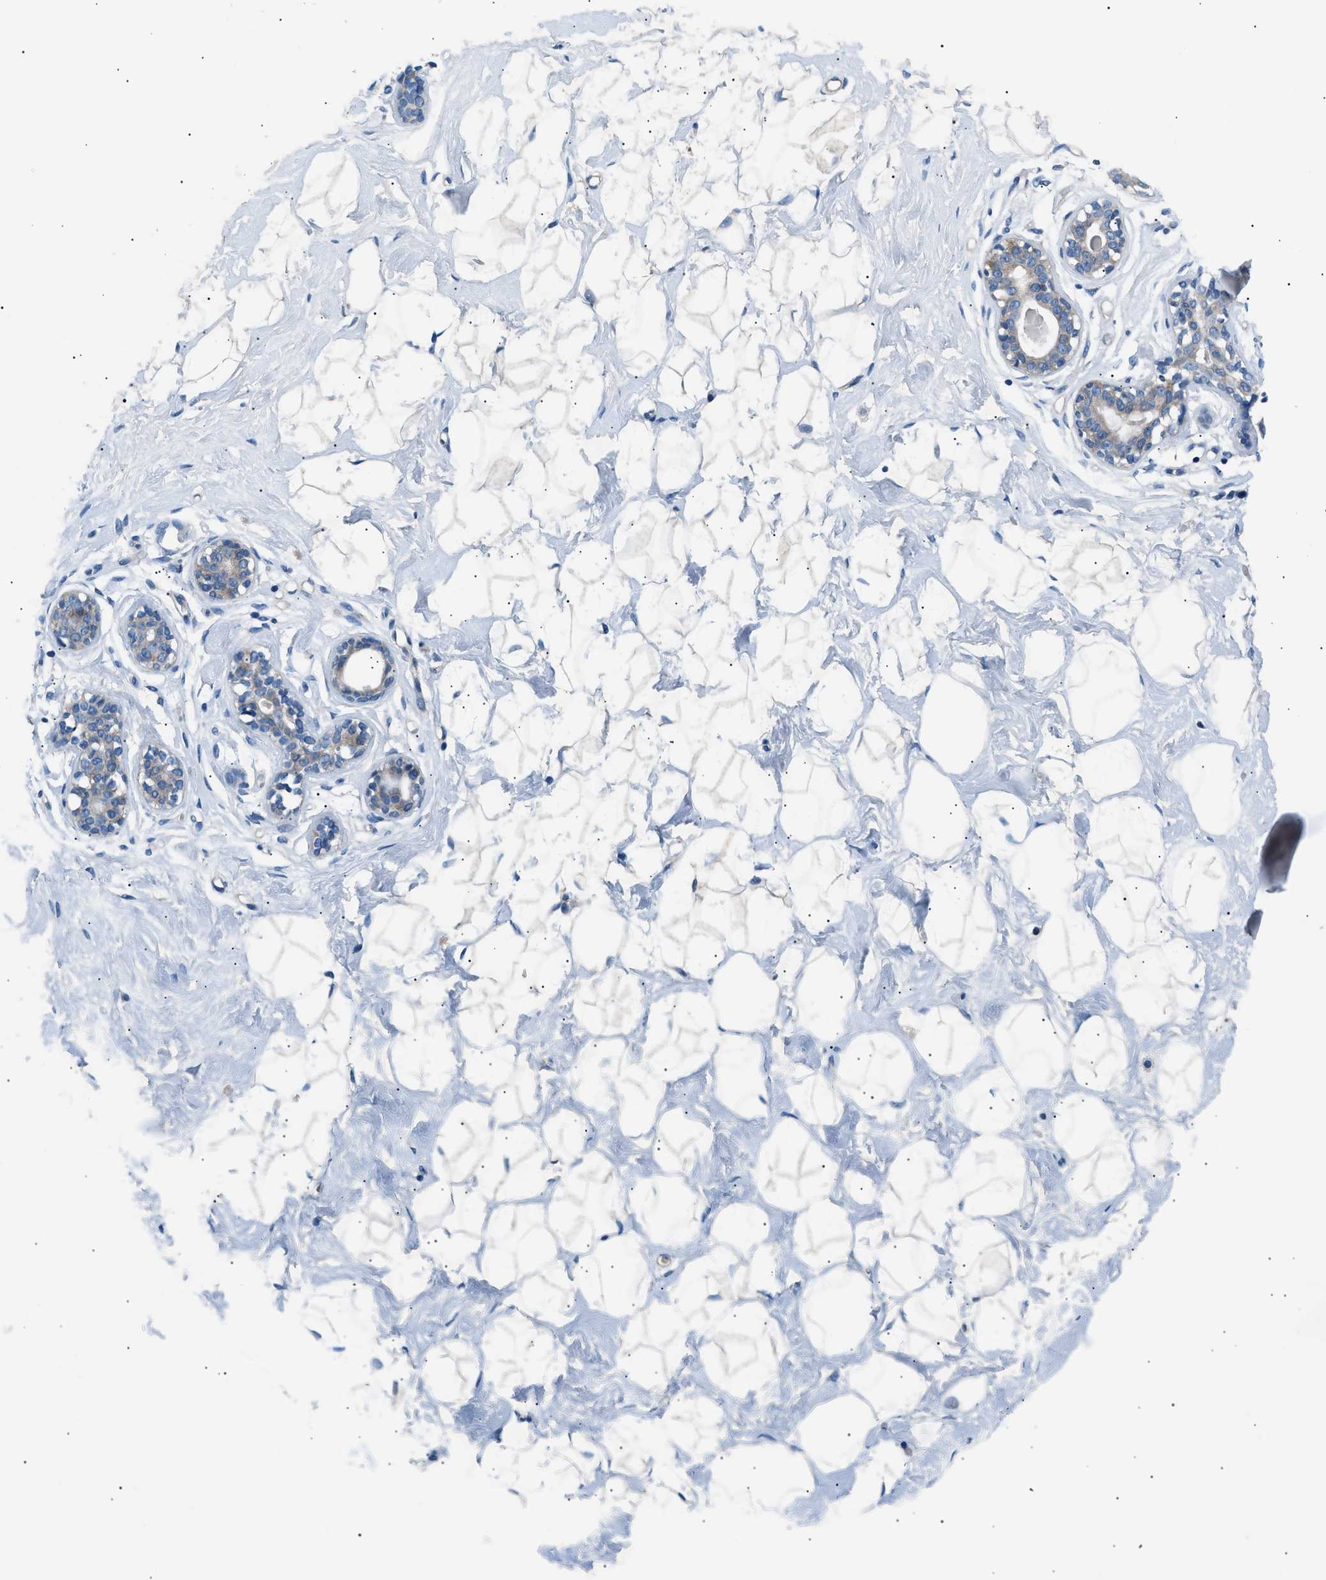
{"staining": {"intensity": "negative", "quantity": "none", "location": "none"}, "tissue": "breast", "cell_type": "Adipocytes", "image_type": "normal", "snomed": [{"axis": "morphology", "description": "Normal tissue, NOS"}, {"axis": "topography", "description": "Breast"}], "caption": "DAB immunohistochemical staining of normal breast demonstrates no significant expression in adipocytes. The staining was performed using DAB (3,3'-diaminobenzidine) to visualize the protein expression in brown, while the nuclei were stained in blue with hematoxylin (Magnification: 20x).", "gene": "LRRC37B", "patient": {"sex": "female", "age": 23}}